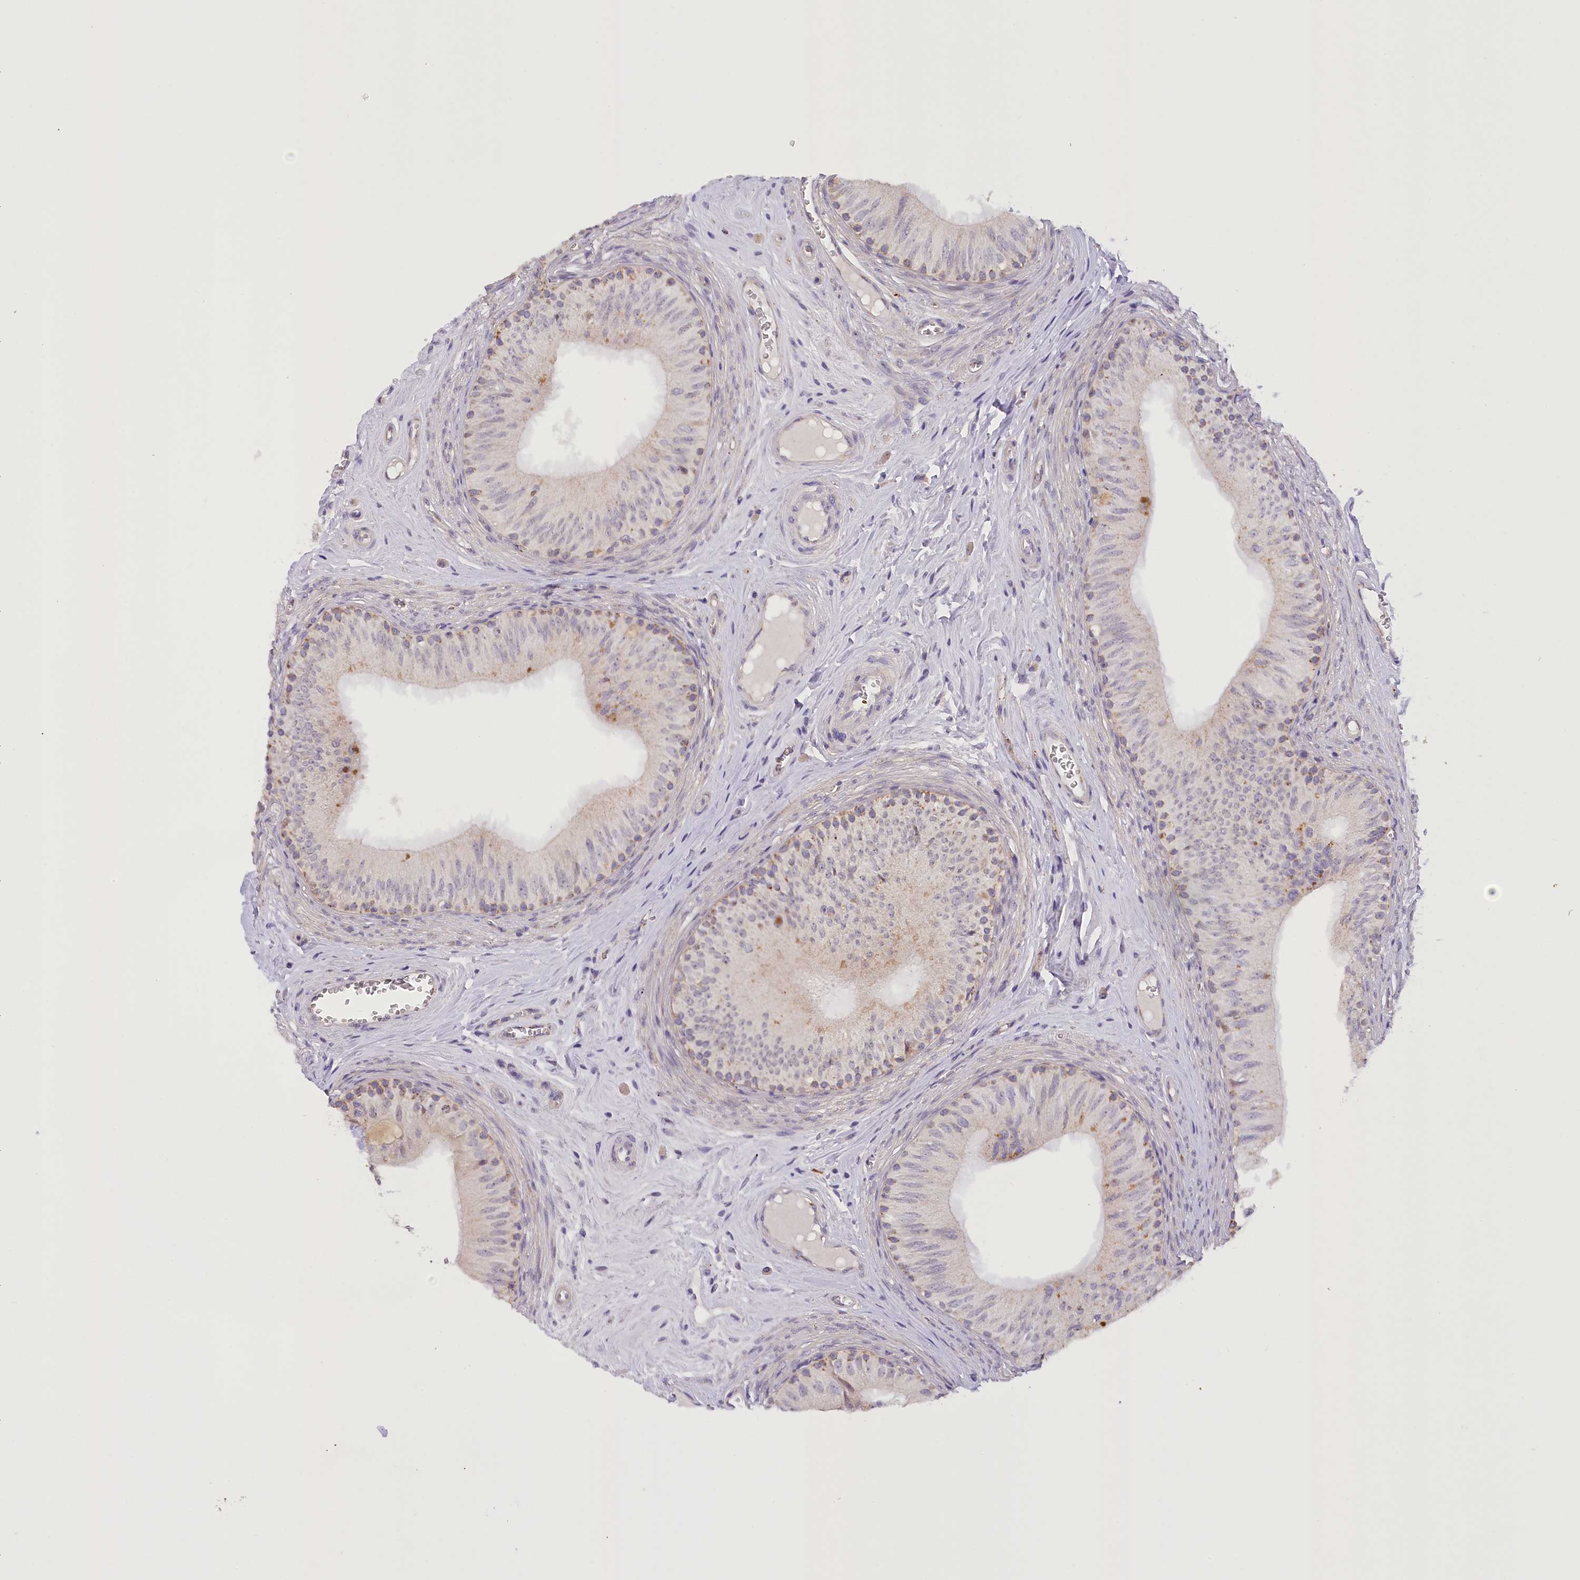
{"staining": {"intensity": "moderate", "quantity": "<25%", "location": "cytoplasmic/membranous"}, "tissue": "epididymis", "cell_type": "Glandular cells", "image_type": "normal", "snomed": [{"axis": "morphology", "description": "Normal tissue, NOS"}, {"axis": "topography", "description": "Epididymis"}], "caption": "Epididymis was stained to show a protein in brown. There is low levels of moderate cytoplasmic/membranous staining in about <25% of glandular cells.", "gene": "DCUN1D1", "patient": {"sex": "male", "age": 46}}